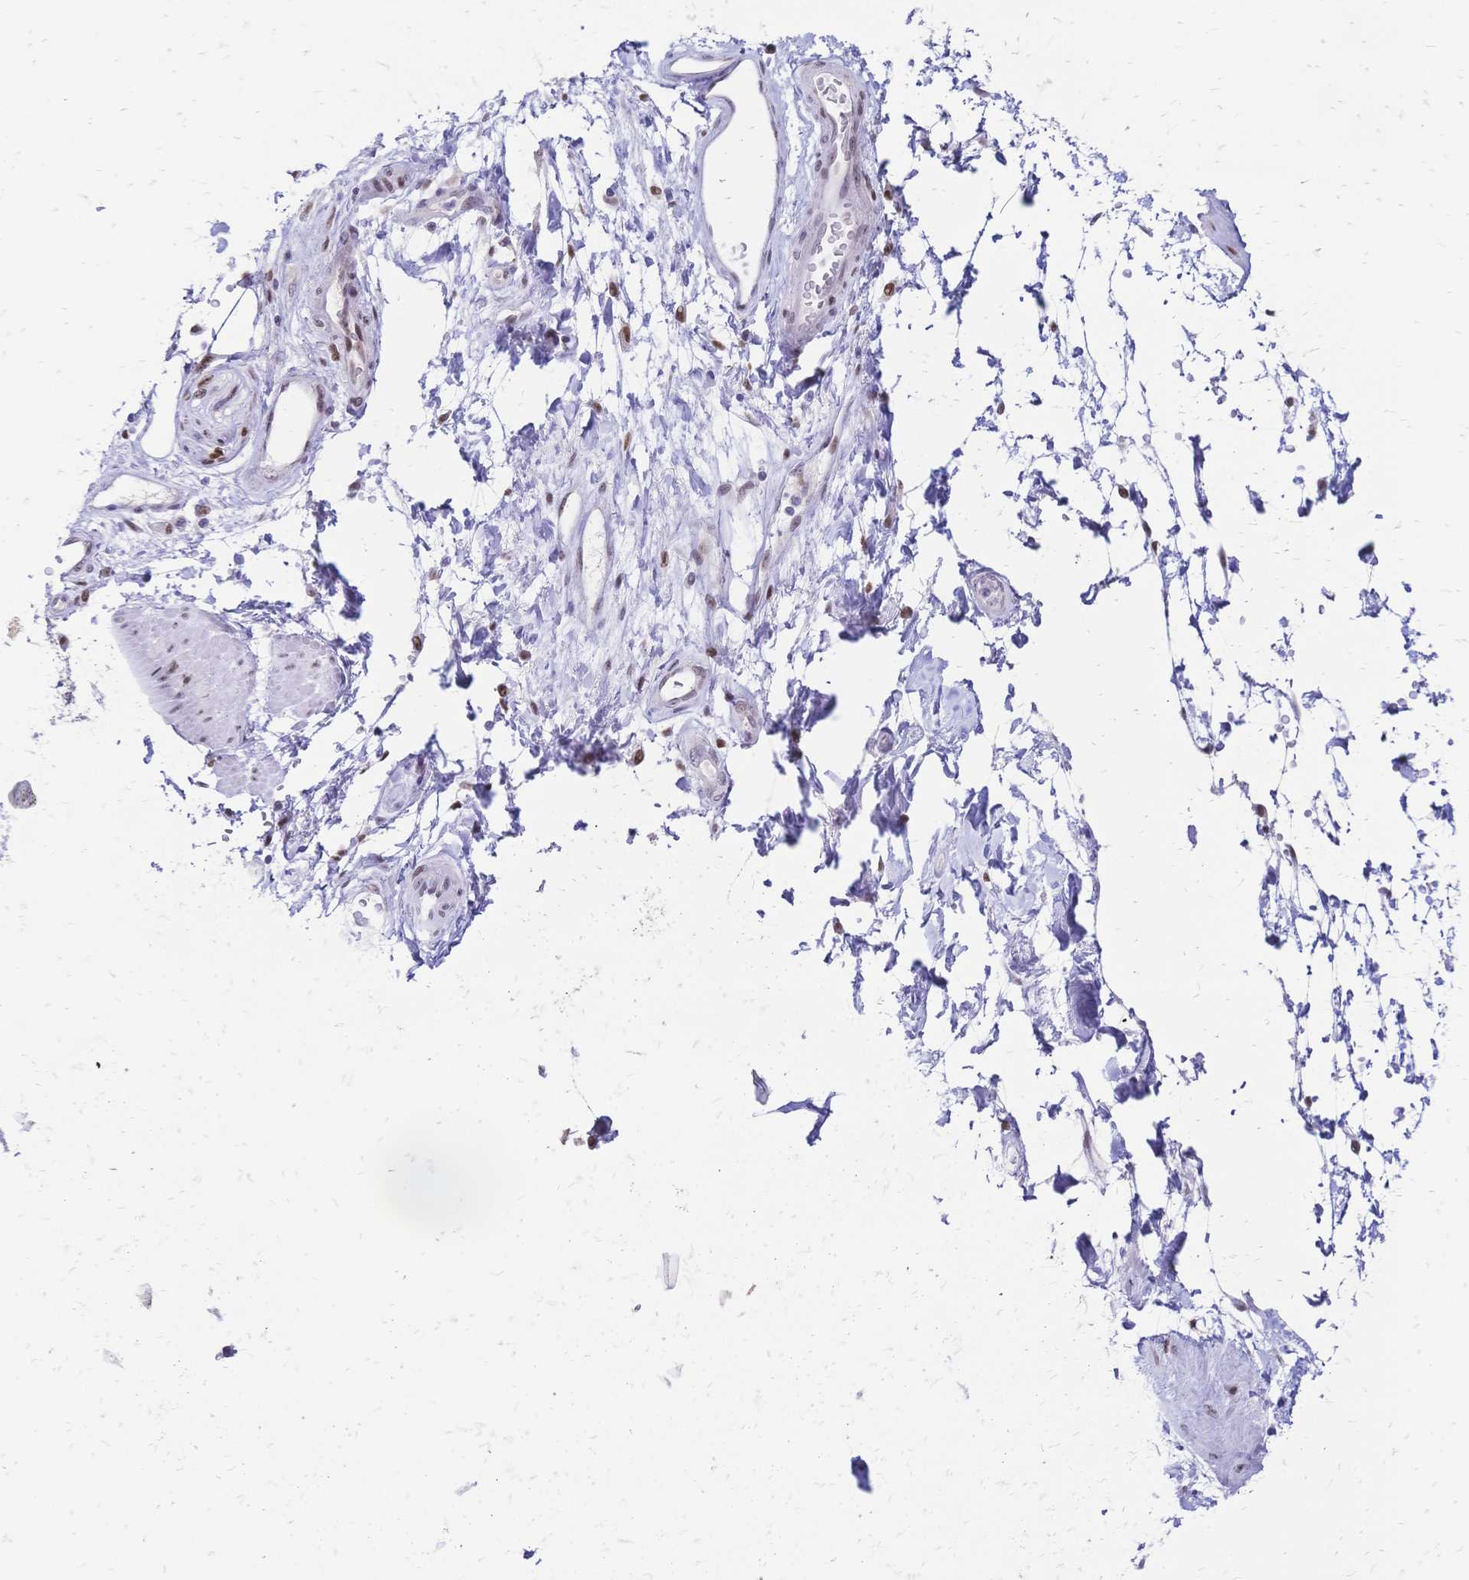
{"staining": {"intensity": "negative", "quantity": "none", "location": "none"}, "tissue": "adipose tissue", "cell_type": "Adipocytes", "image_type": "normal", "snomed": [{"axis": "morphology", "description": "Normal tissue, NOS"}, {"axis": "topography", "description": "Urinary bladder"}, {"axis": "topography", "description": "Peripheral nerve tissue"}], "caption": "The histopathology image shows no significant expression in adipocytes of adipose tissue.", "gene": "NFIC", "patient": {"sex": "female", "age": 60}}